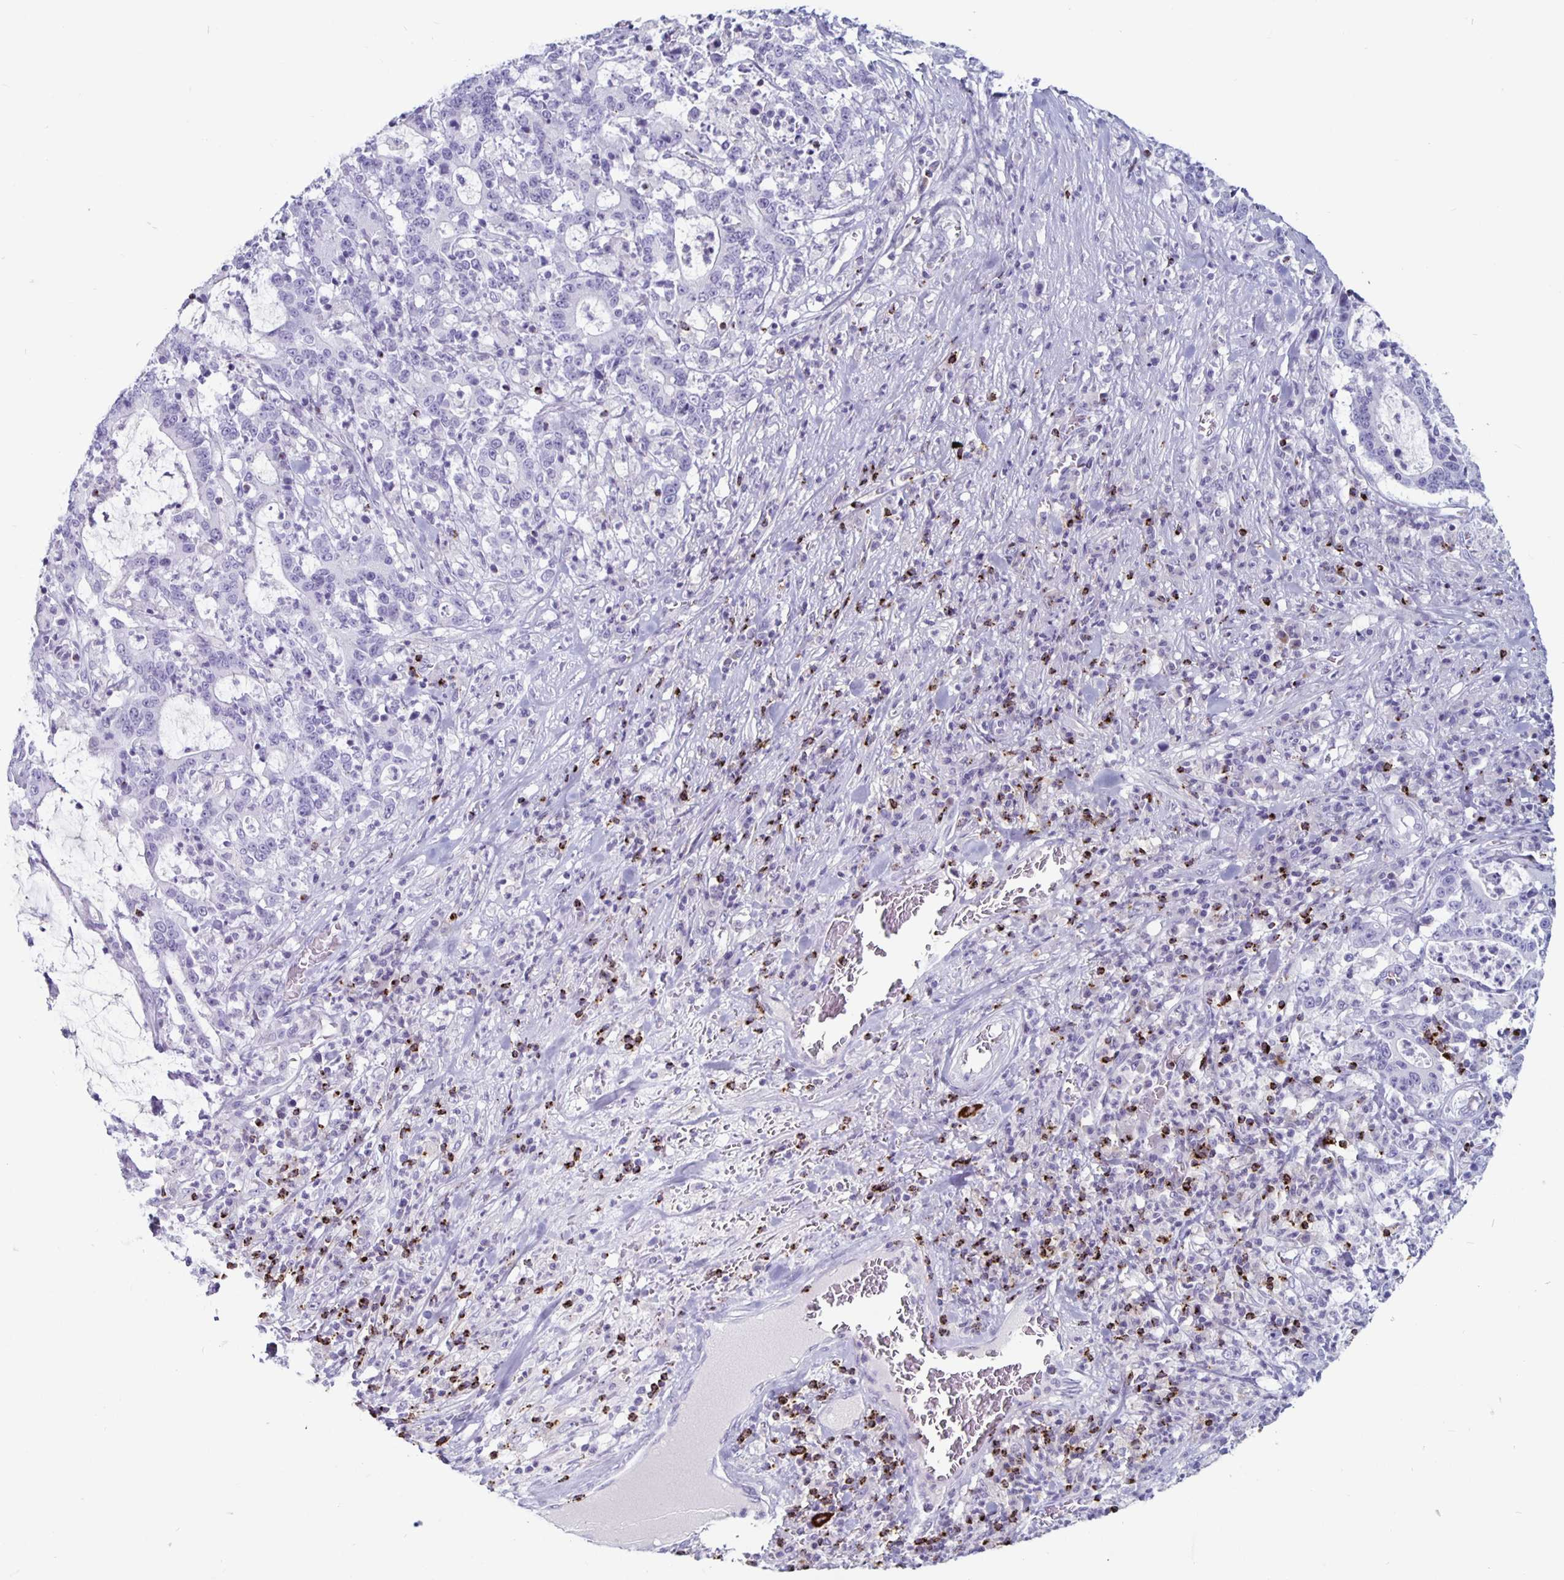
{"staining": {"intensity": "negative", "quantity": "none", "location": "none"}, "tissue": "stomach cancer", "cell_type": "Tumor cells", "image_type": "cancer", "snomed": [{"axis": "morphology", "description": "Adenocarcinoma, NOS"}, {"axis": "topography", "description": "Stomach, upper"}], "caption": "Immunohistochemistry (IHC) micrograph of neoplastic tissue: human stomach cancer stained with DAB (3,3'-diaminobenzidine) shows no significant protein positivity in tumor cells. (DAB immunohistochemistry visualized using brightfield microscopy, high magnification).", "gene": "GZMK", "patient": {"sex": "male", "age": 68}}